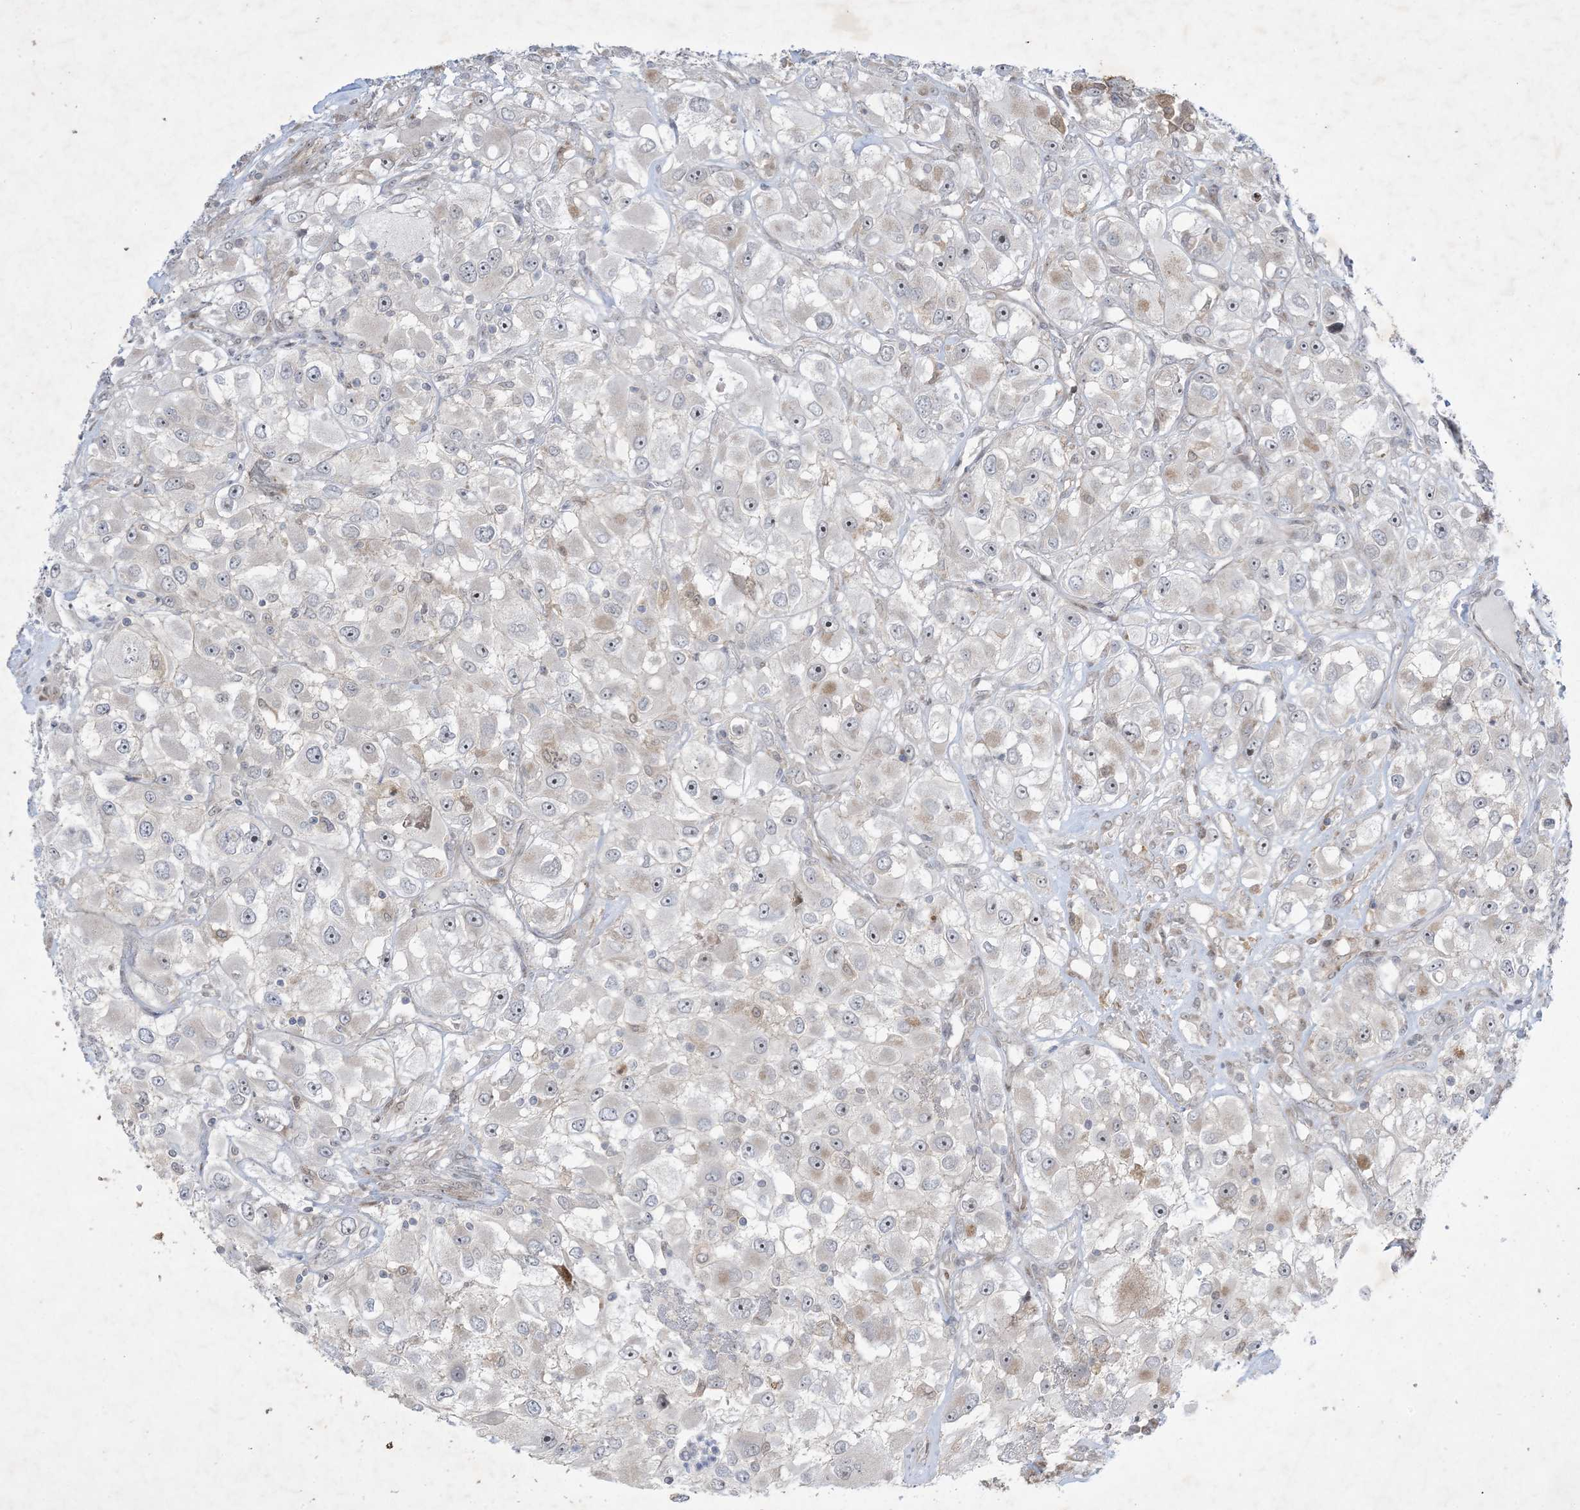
{"staining": {"intensity": "moderate", "quantity": "<25%", "location": "cytoplasmic/membranous"}, "tissue": "renal cancer", "cell_type": "Tumor cells", "image_type": "cancer", "snomed": [{"axis": "morphology", "description": "Adenocarcinoma, NOS"}, {"axis": "topography", "description": "Kidney"}], "caption": "DAB (3,3'-diaminobenzidine) immunohistochemical staining of human renal cancer (adenocarcinoma) displays moderate cytoplasmic/membranous protein positivity in approximately <25% of tumor cells.", "gene": "SOGA3", "patient": {"sex": "female", "age": 52}}